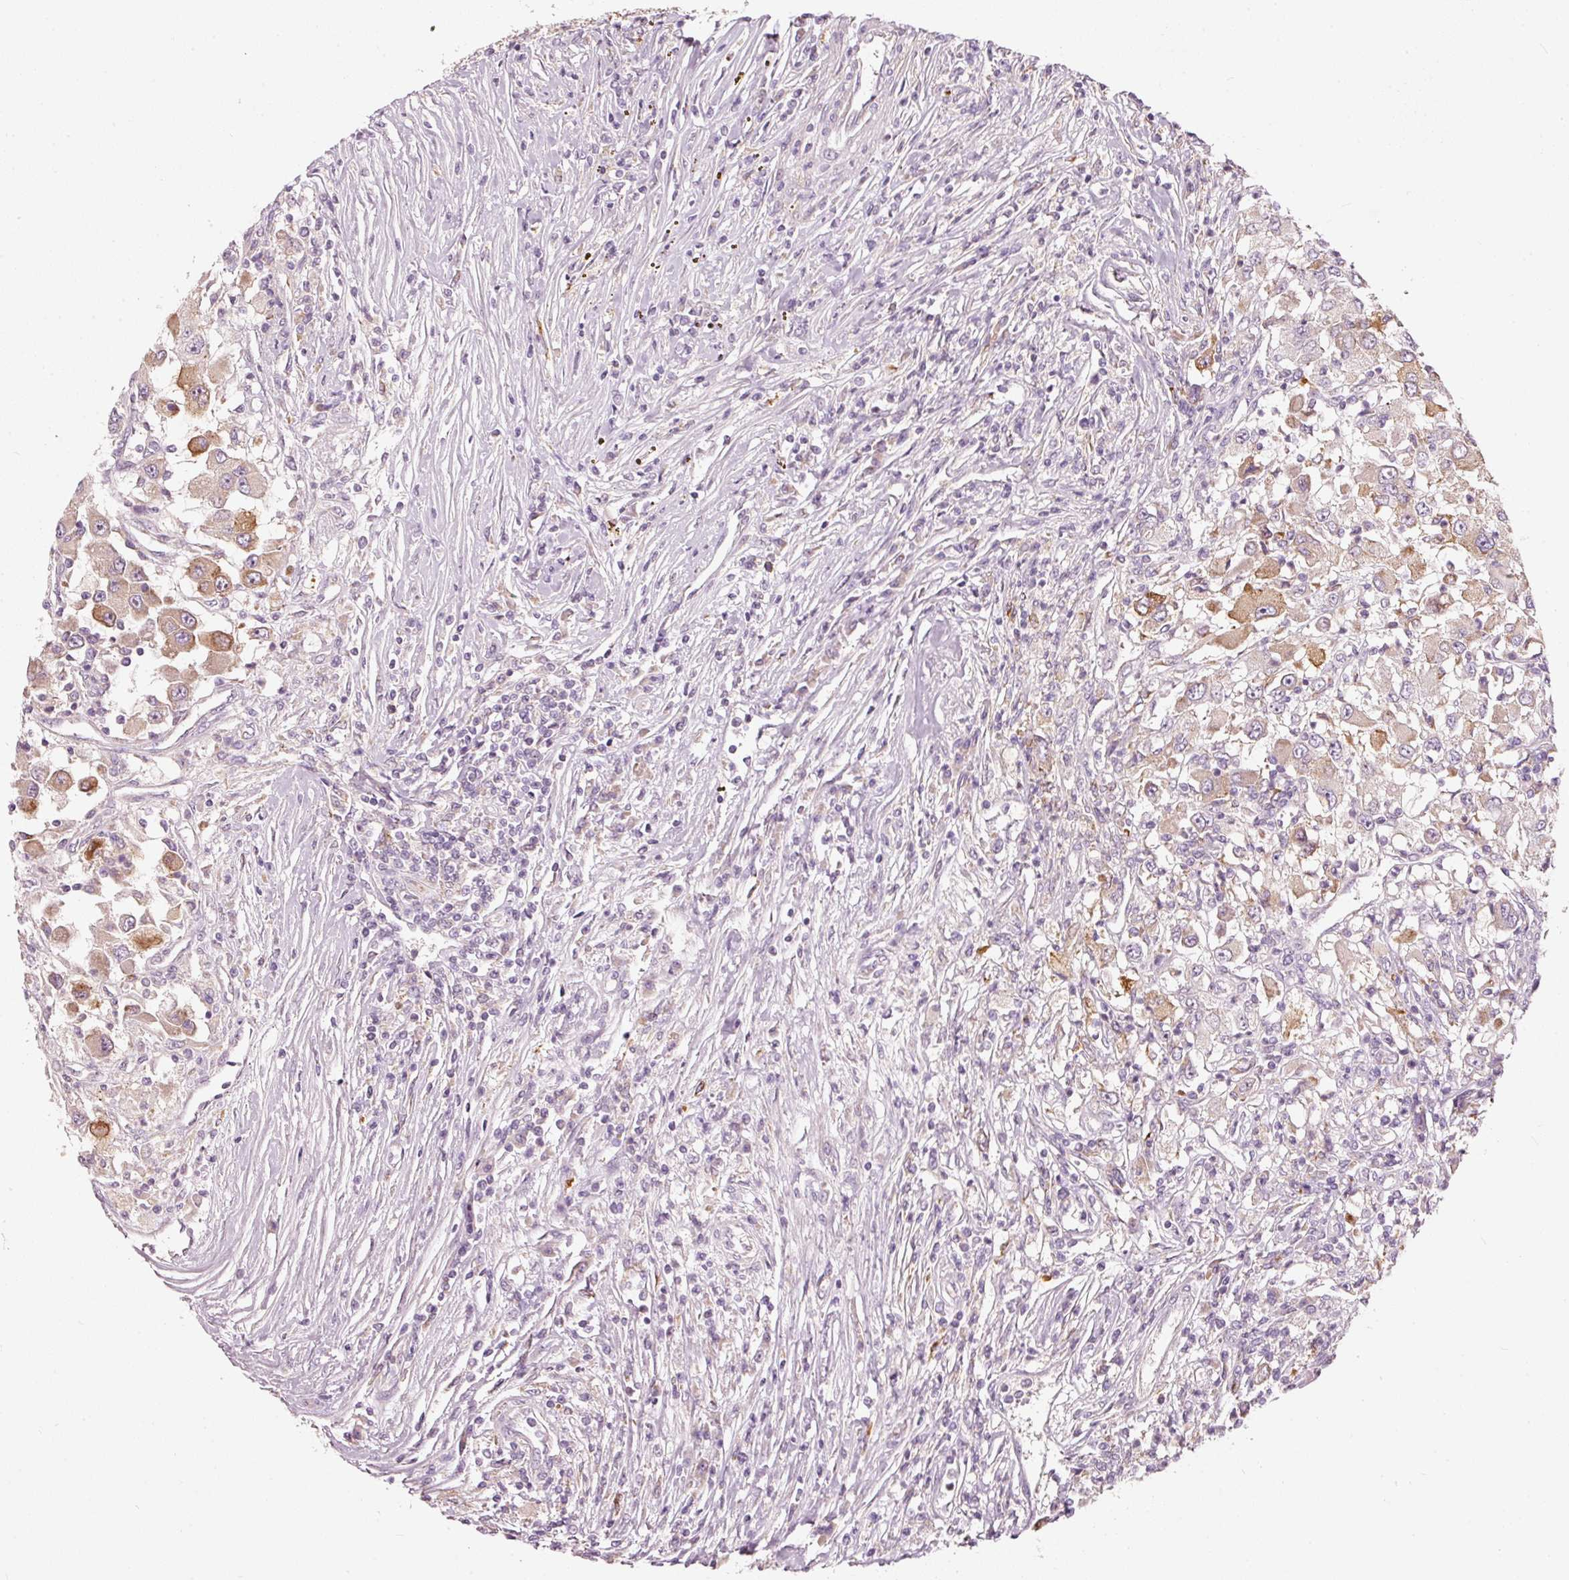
{"staining": {"intensity": "moderate", "quantity": "<25%", "location": "cytoplasmic/membranous"}, "tissue": "renal cancer", "cell_type": "Tumor cells", "image_type": "cancer", "snomed": [{"axis": "morphology", "description": "Adenocarcinoma, NOS"}, {"axis": "topography", "description": "Kidney"}], "caption": "Protein expression by immunohistochemistry (IHC) demonstrates moderate cytoplasmic/membranous positivity in approximately <25% of tumor cells in renal adenocarcinoma.", "gene": "KLHL21", "patient": {"sex": "female", "age": 67}}